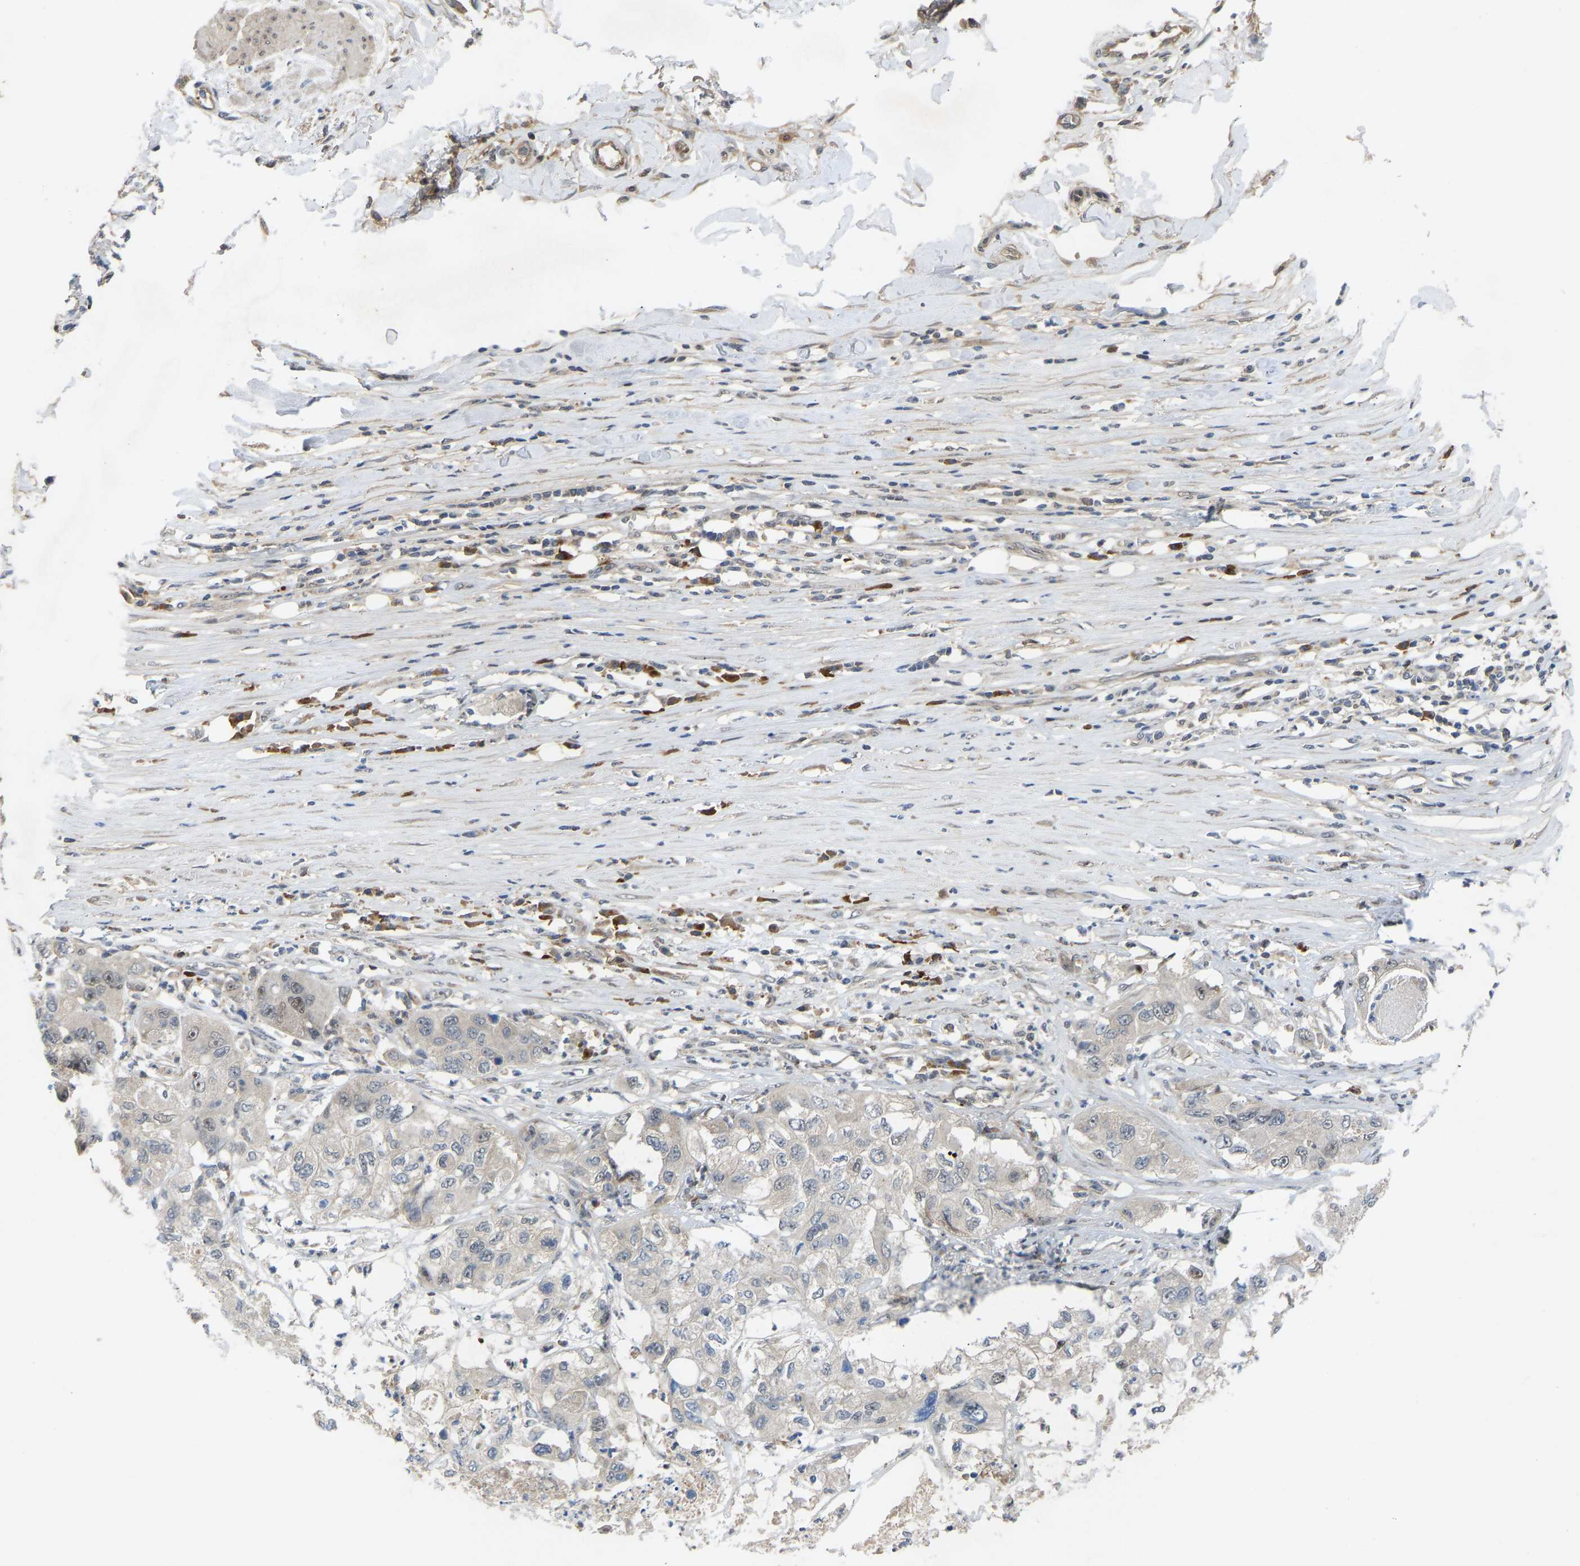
{"staining": {"intensity": "negative", "quantity": "none", "location": "none"}, "tissue": "pancreatic cancer", "cell_type": "Tumor cells", "image_type": "cancer", "snomed": [{"axis": "morphology", "description": "Adenocarcinoma, NOS"}, {"axis": "topography", "description": "Pancreas"}], "caption": "IHC of human pancreatic cancer (adenocarcinoma) shows no expression in tumor cells.", "gene": "ZNF251", "patient": {"sex": "female", "age": 78}}